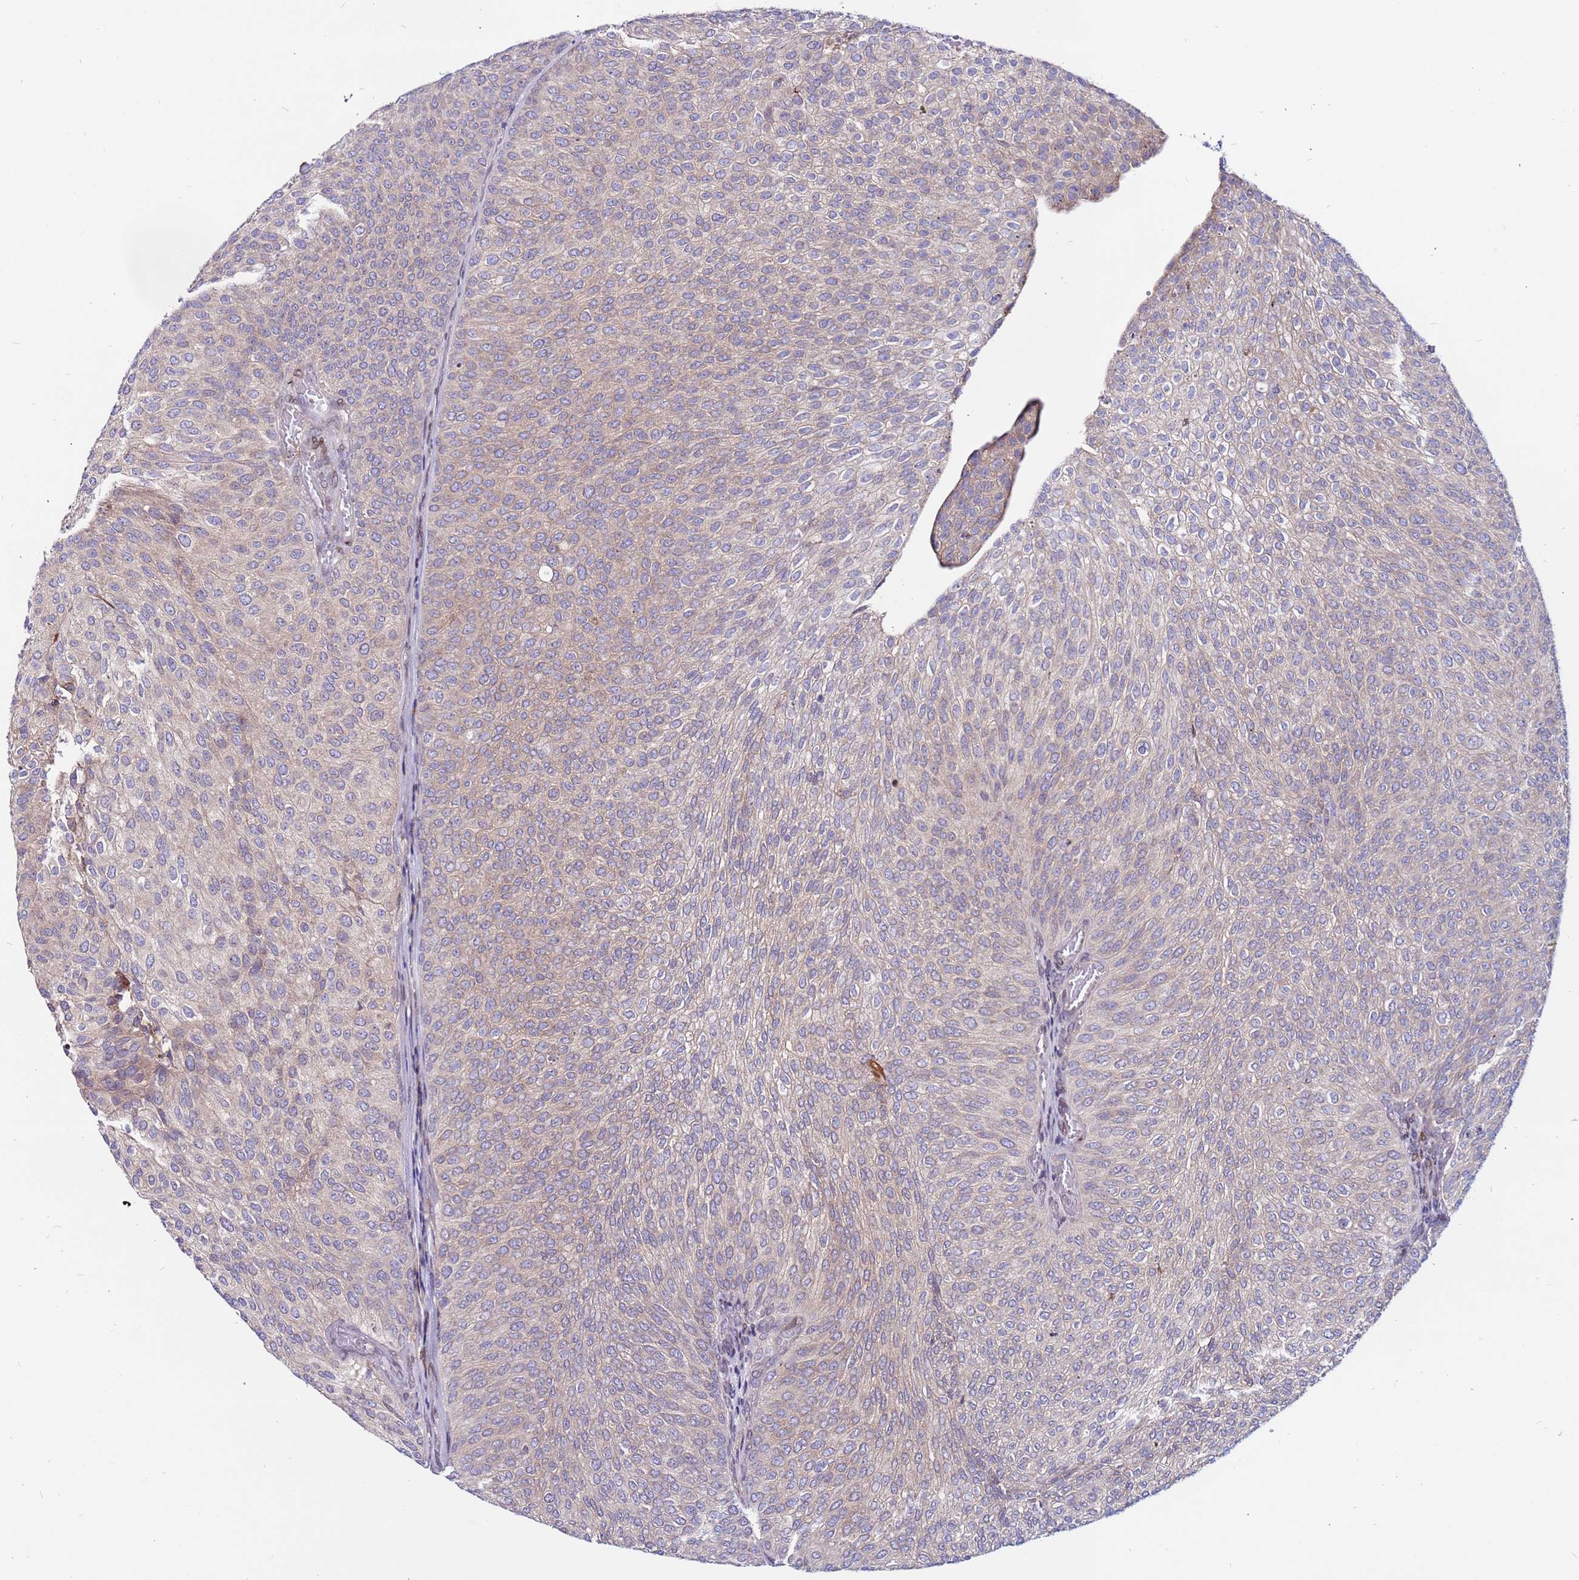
{"staining": {"intensity": "weak", "quantity": "<25%", "location": "cytoplasmic/membranous"}, "tissue": "urothelial cancer", "cell_type": "Tumor cells", "image_type": "cancer", "snomed": [{"axis": "morphology", "description": "Urothelial carcinoma, High grade"}, {"axis": "topography", "description": "Urinary bladder"}], "caption": "Urothelial carcinoma (high-grade) was stained to show a protein in brown. There is no significant expression in tumor cells.", "gene": "CCDC71", "patient": {"sex": "female", "age": 79}}